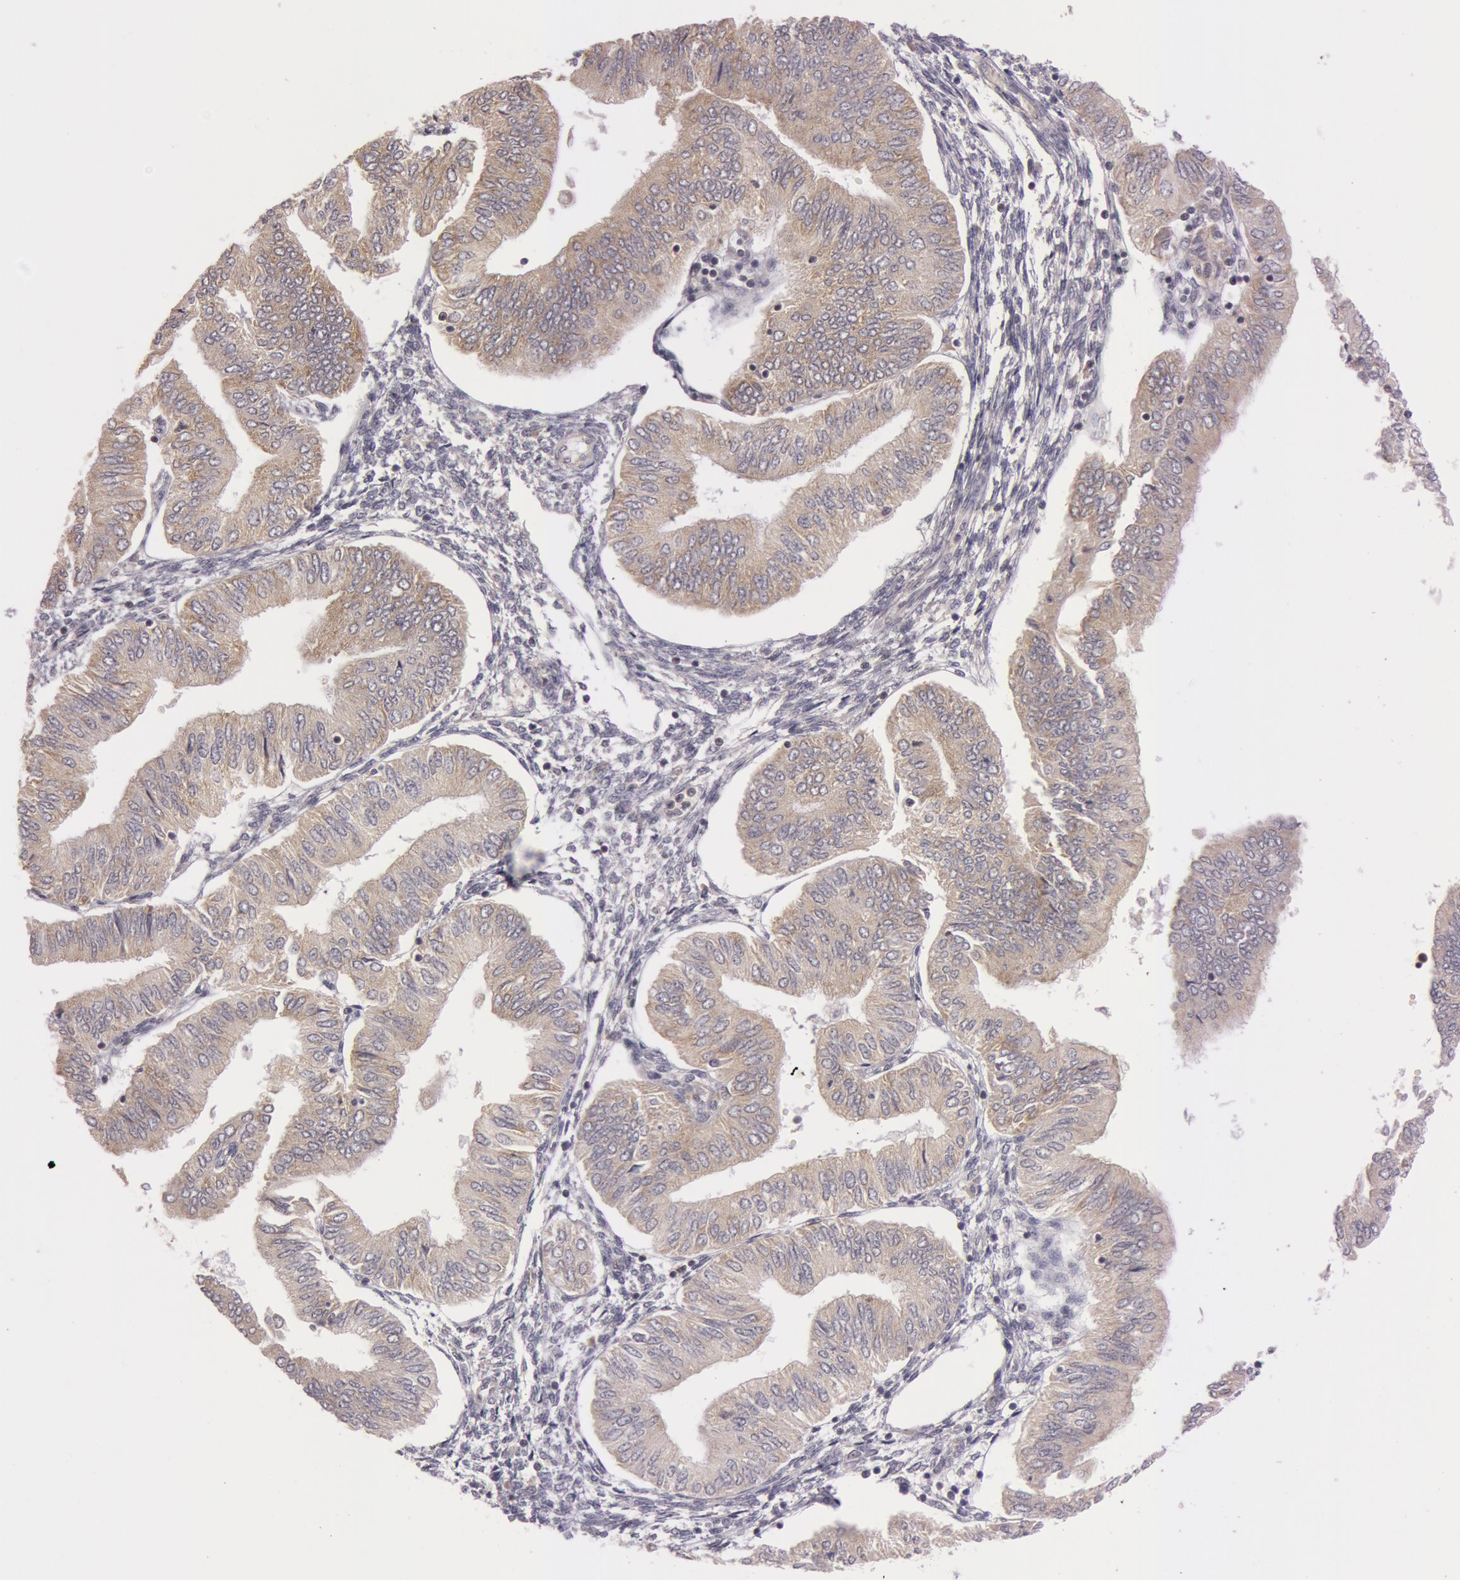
{"staining": {"intensity": "weak", "quantity": "25%-75%", "location": "cytoplasmic/membranous"}, "tissue": "endometrial cancer", "cell_type": "Tumor cells", "image_type": "cancer", "snomed": [{"axis": "morphology", "description": "Adenocarcinoma, NOS"}, {"axis": "topography", "description": "Endometrium"}], "caption": "A high-resolution micrograph shows IHC staining of endometrial adenocarcinoma, which shows weak cytoplasmic/membranous positivity in about 25%-75% of tumor cells.", "gene": "RALGAPA1", "patient": {"sex": "female", "age": 51}}